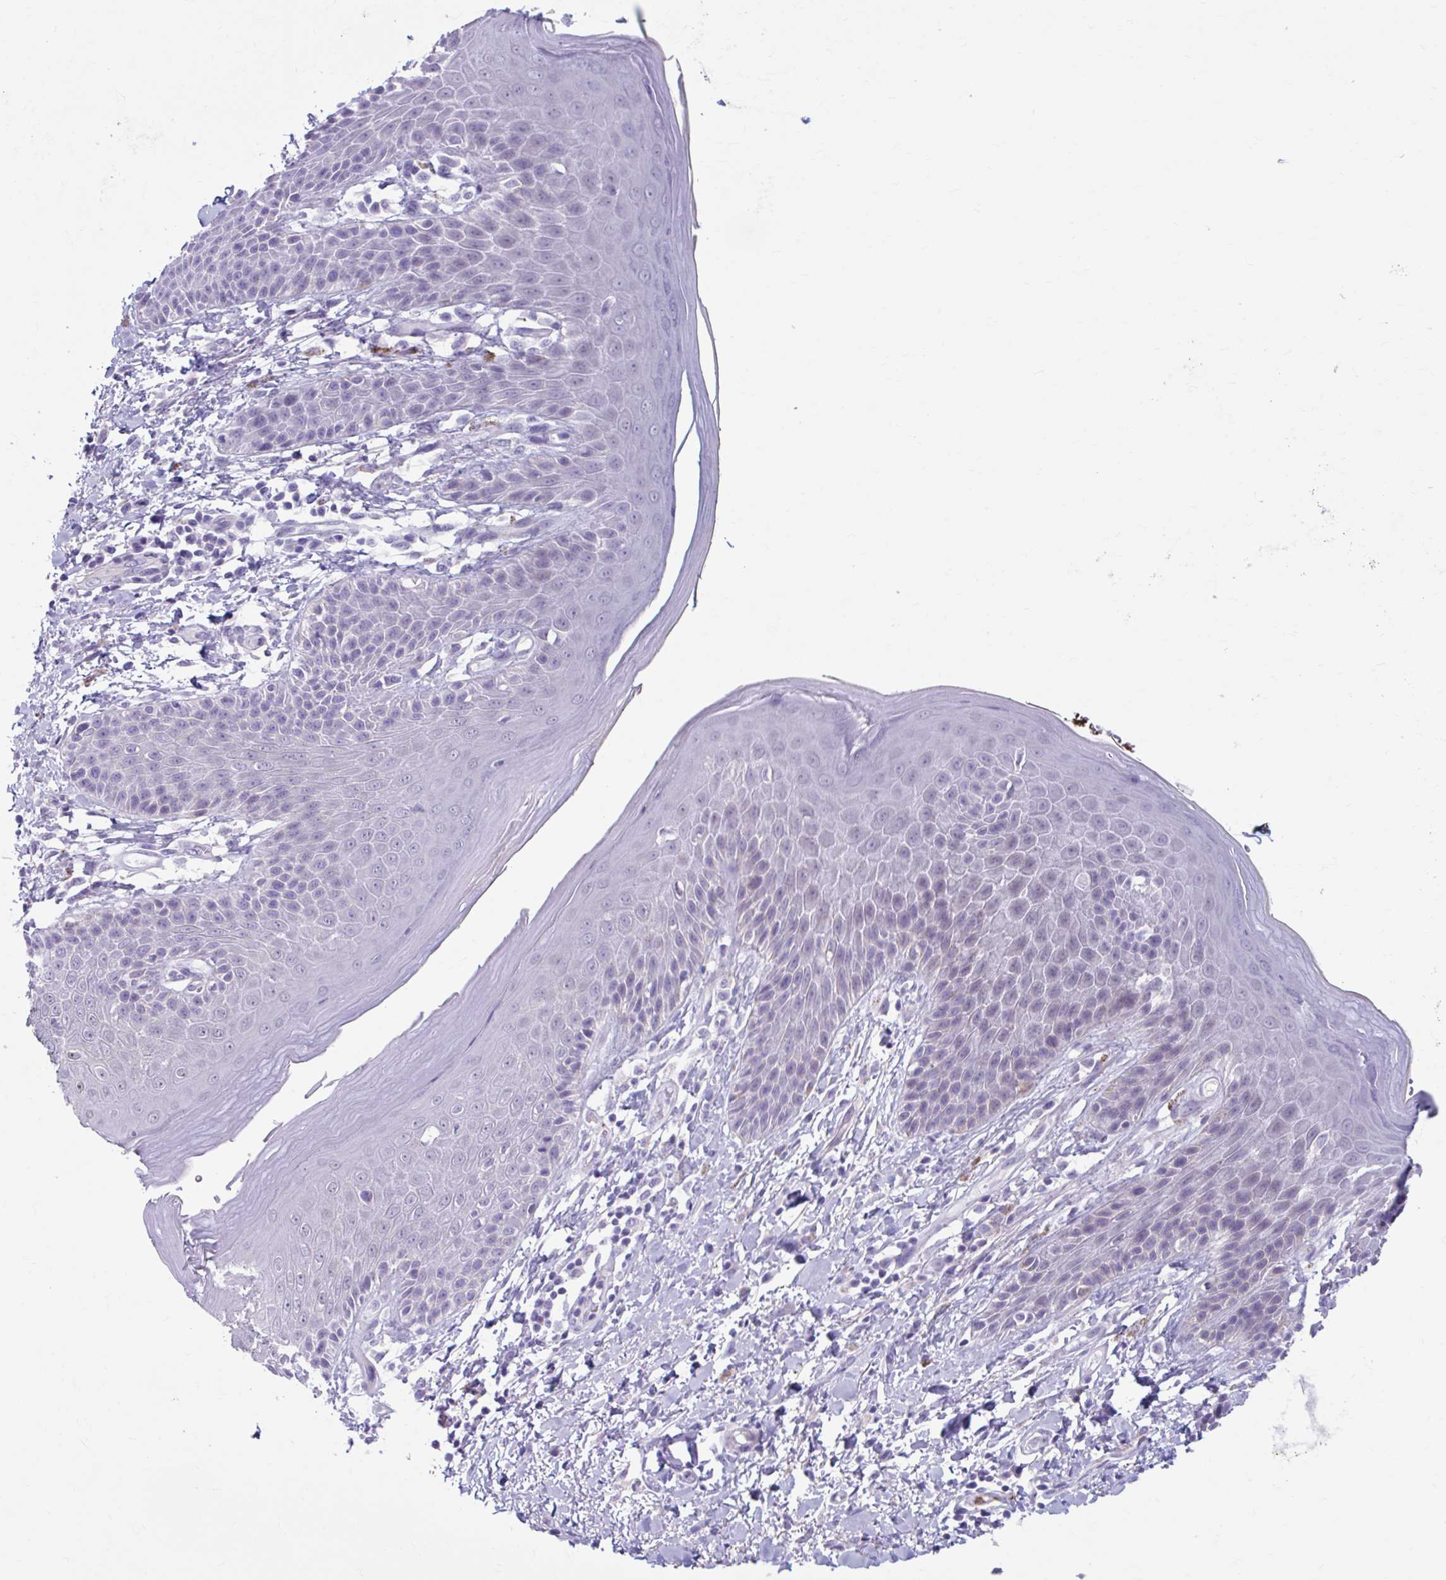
{"staining": {"intensity": "negative", "quantity": "none", "location": "none"}, "tissue": "skin", "cell_type": "Epidermal cells", "image_type": "normal", "snomed": [{"axis": "morphology", "description": "Normal tissue, NOS"}, {"axis": "topography", "description": "Anal"}, {"axis": "topography", "description": "Peripheral nerve tissue"}], "caption": "This is a histopathology image of immunohistochemistry staining of normal skin, which shows no expression in epidermal cells.", "gene": "C12orf71", "patient": {"sex": "male", "age": 51}}